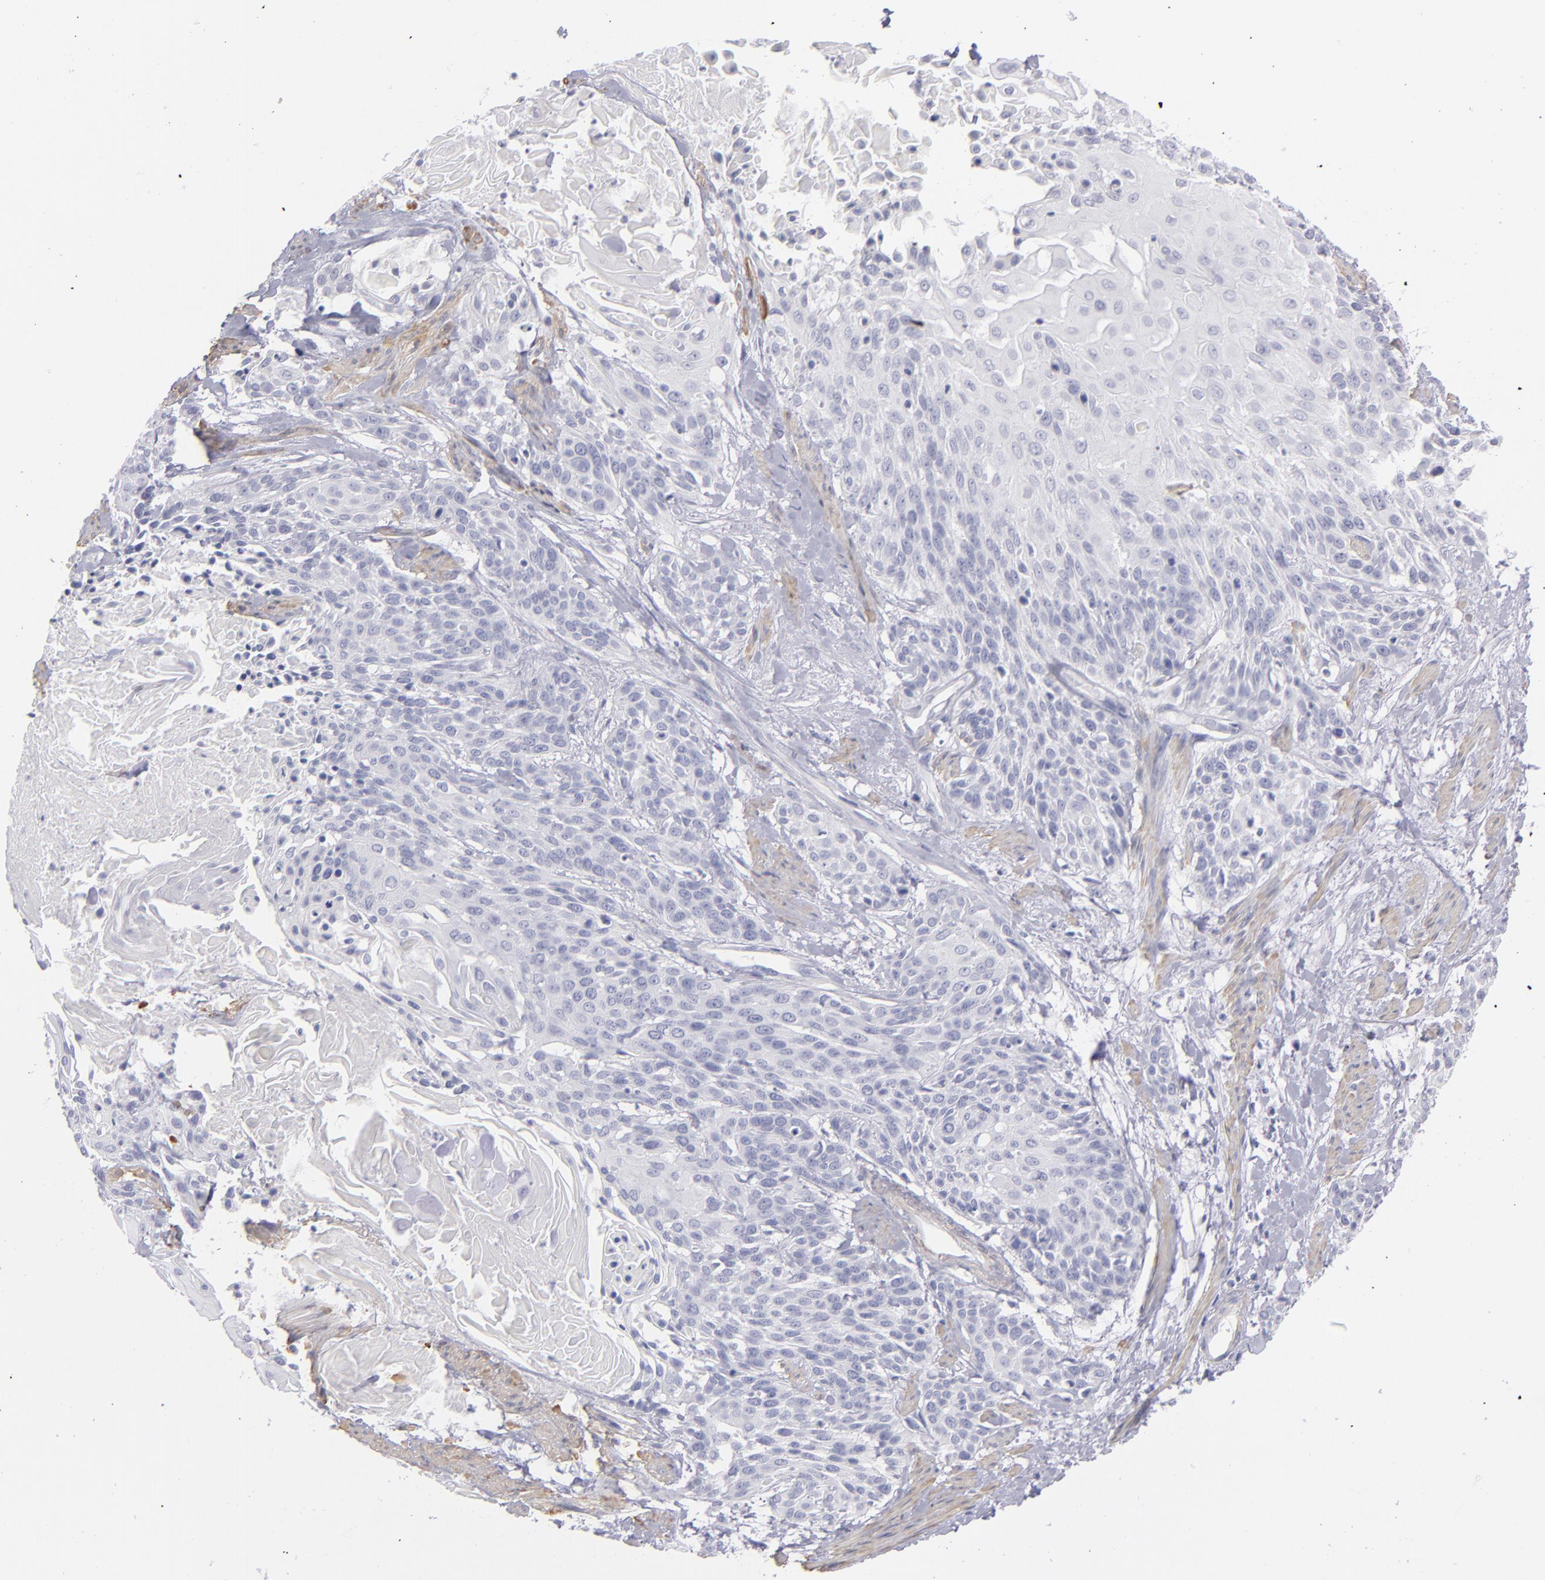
{"staining": {"intensity": "negative", "quantity": "none", "location": "none"}, "tissue": "cervical cancer", "cell_type": "Tumor cells", "image_type": "cancer", "snomed": [{"axis": "morphology", "description": "Squamous cell carcinoma, NOS"}, {"axis": "topography", "description": "Cervix"}], "caption": "The IHC image has no significant staining in tumor cells of cervical cancer tissue.", "gene": "MYH11", "patient": {"sex": "female", "age": 57}}